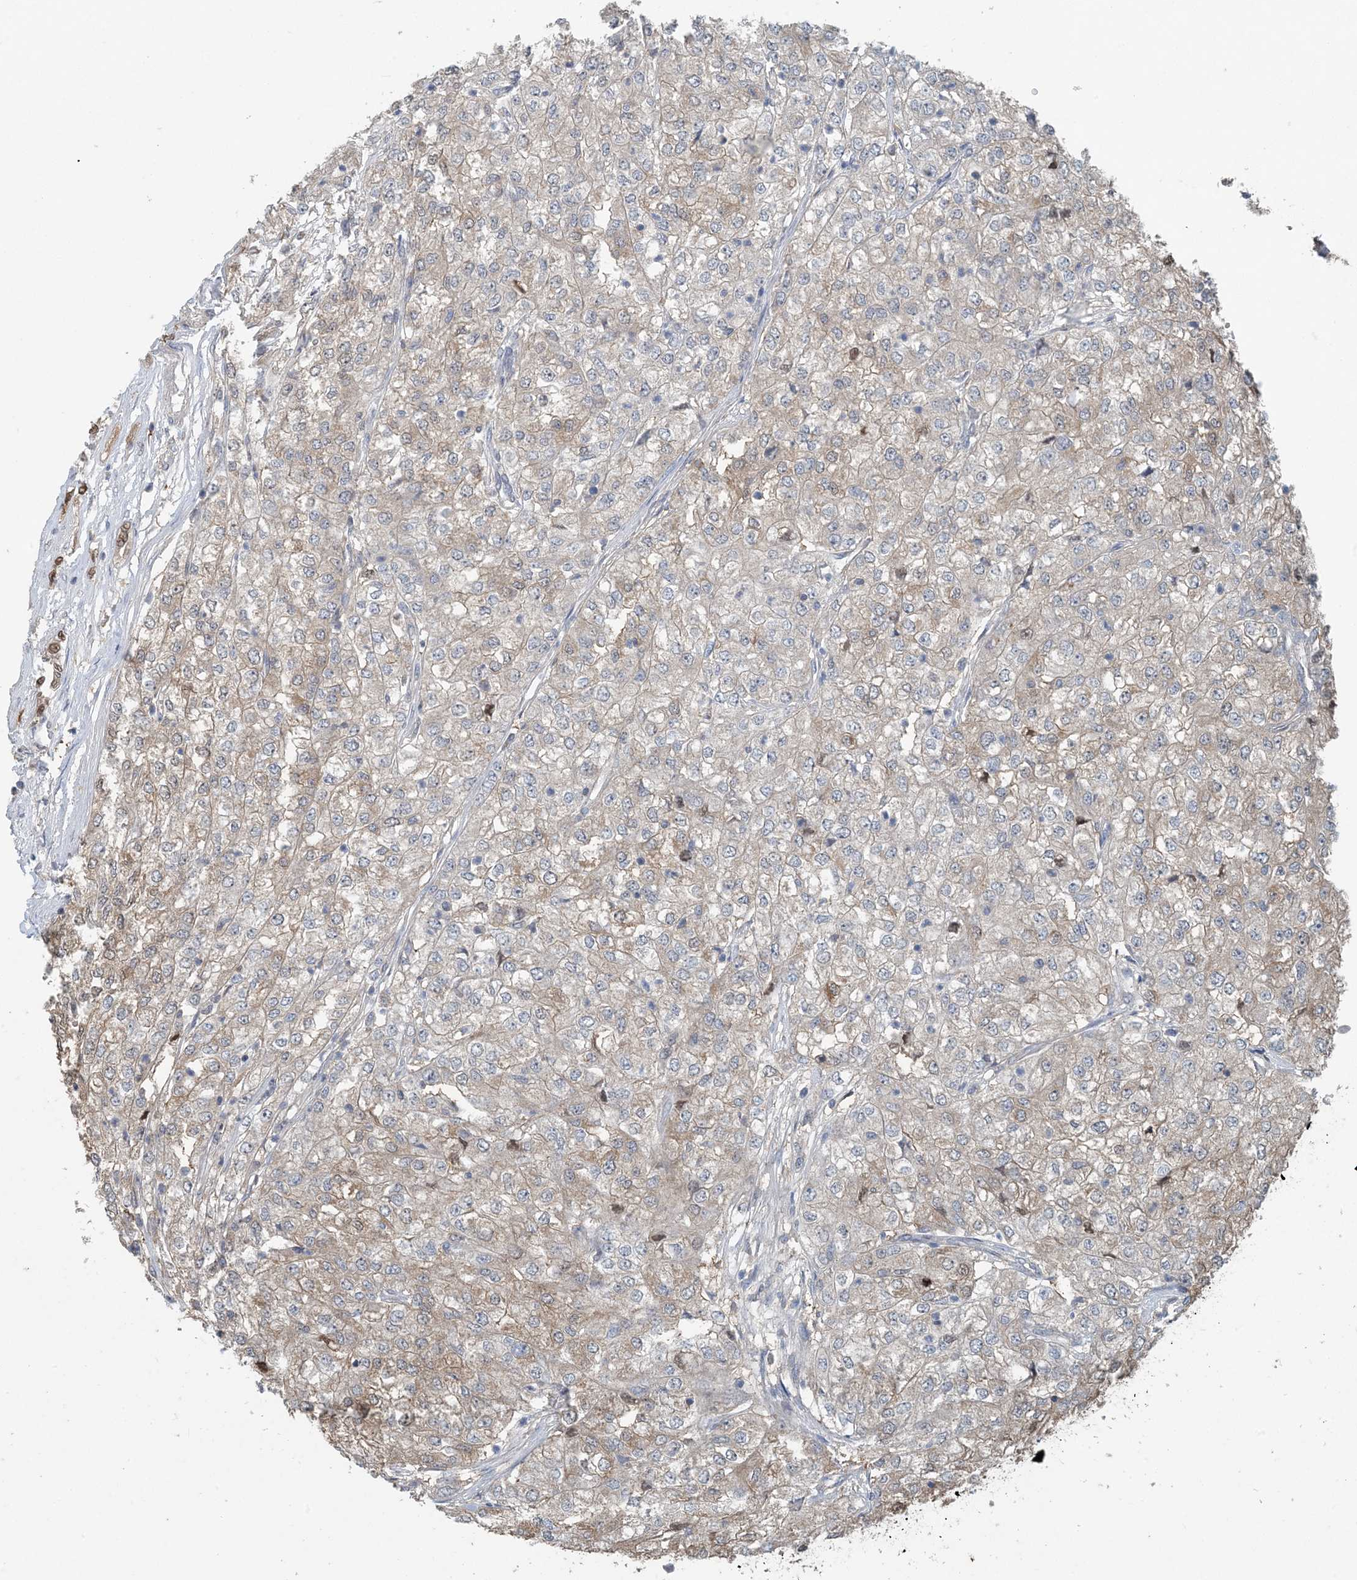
{"staining": {"intensity": "weak", "quantity": "<25%", "location": "cytoplasmic/membranous"}, "tissue": "renal cancer", "cell_type": "Tumor cells", "image_type": "cancer", "snomed": [{"axis": "morphology", "description": "Adenocarcinoma, NOS"}, {"axis": "topography", "description": "Kidney"}], "caption": "A micrograph of renal cancer stained for a protein reveals no brown staining in tumor cells.", "gene": "HIKESHI", "patient": {"sex": "female", "age": 54}}